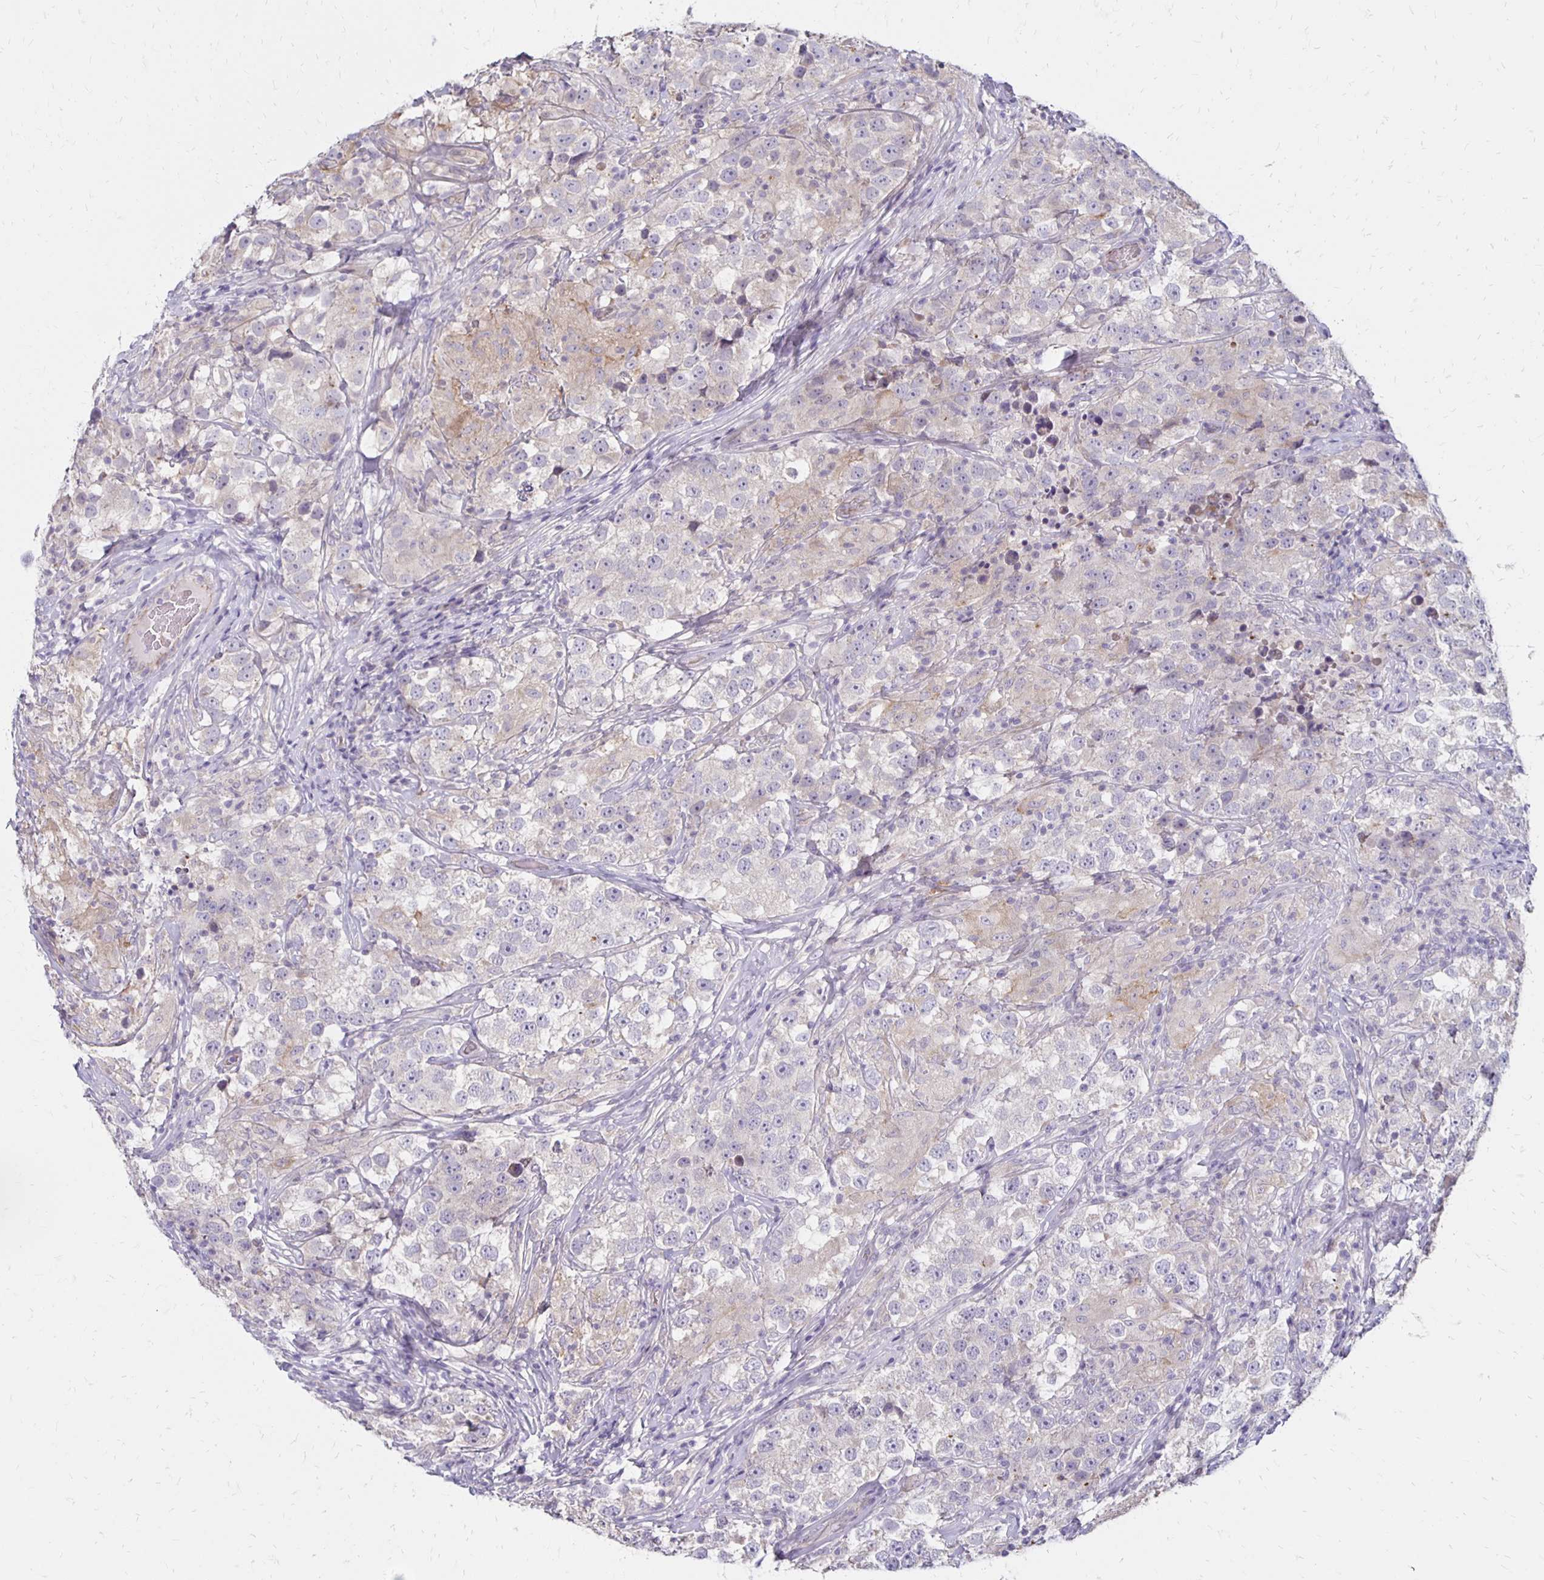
{"staining": {"intensity": "negative", "quantity": "none", "location": "none"}, "tissue": "testis cancer", "cell_type": "Tumor cells", "image_type": "cancer", "snomed": [{"axis": "morphology", "description": "Seminoma, NOS"}, {"axis": "topography", "description": "Testis"}], "caption": "There is no significant staining in tumor cells of testis seminoma.", "gene": "KATNBL1", "patient": {"sex": "male", "age": 46}}